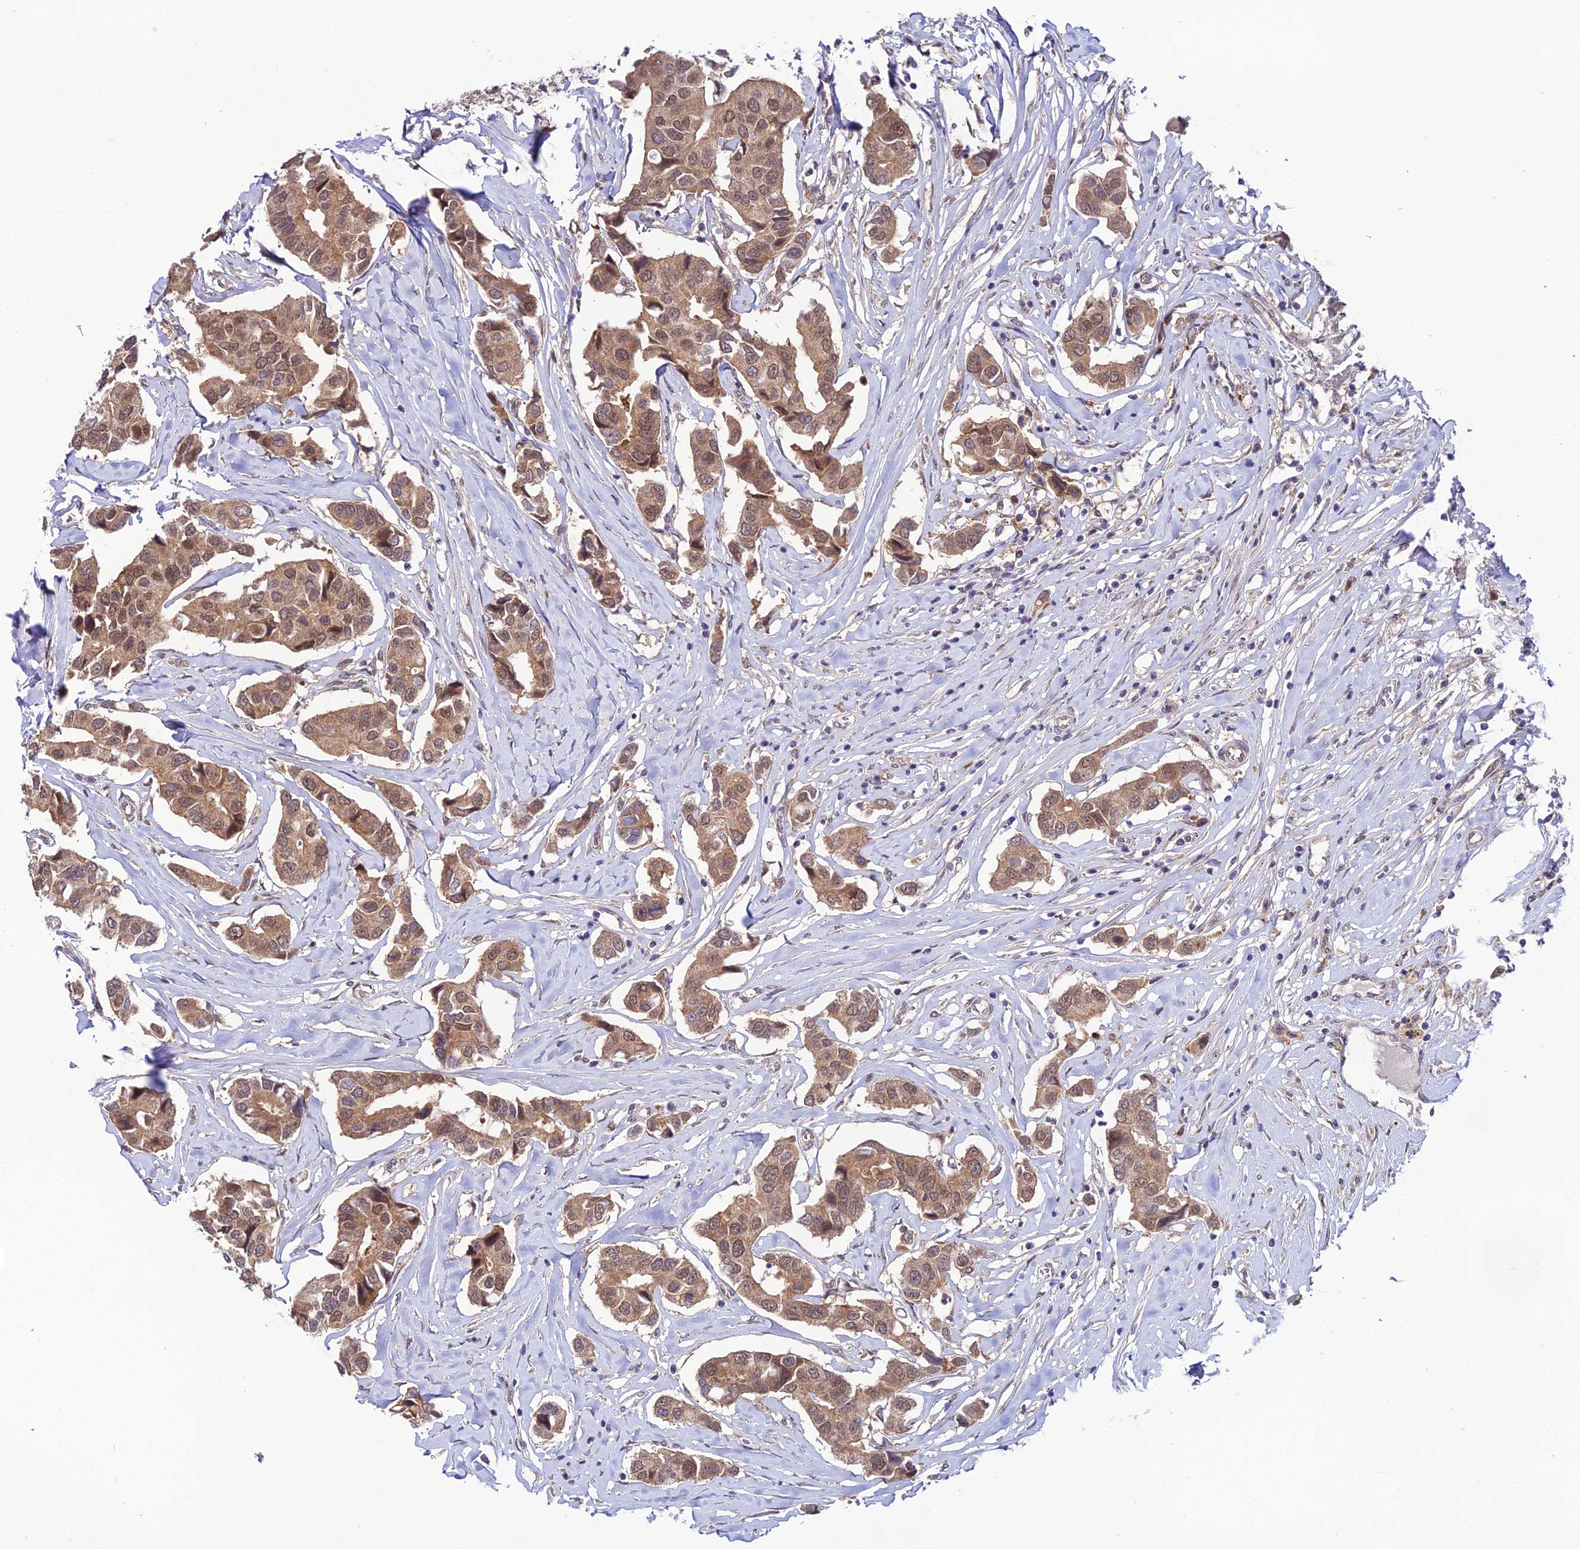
{"staining": {"intensity": "moderate", "quantity": ">75%", "location": "cytoplasmic/membranous,nuclear"}, "tissue": "breast cancer", "cell_type": "Tumor cells", "image_type": "cancer", "snomed": [{"axis": "morphology", "description": "Duct carcinoma"}, {"axis": "topography", "description": "Breast"}], "caption": "There is medium levels of moderate cytoplasmic/membranous and nuclear positivity in tumor cells of breast cancer (invasive ductal carcinoma), as demonstrated by immunohistochemical staining (brown color).", "gene": "TRIM40", "patient": {"sex": "female", "age": 80}}